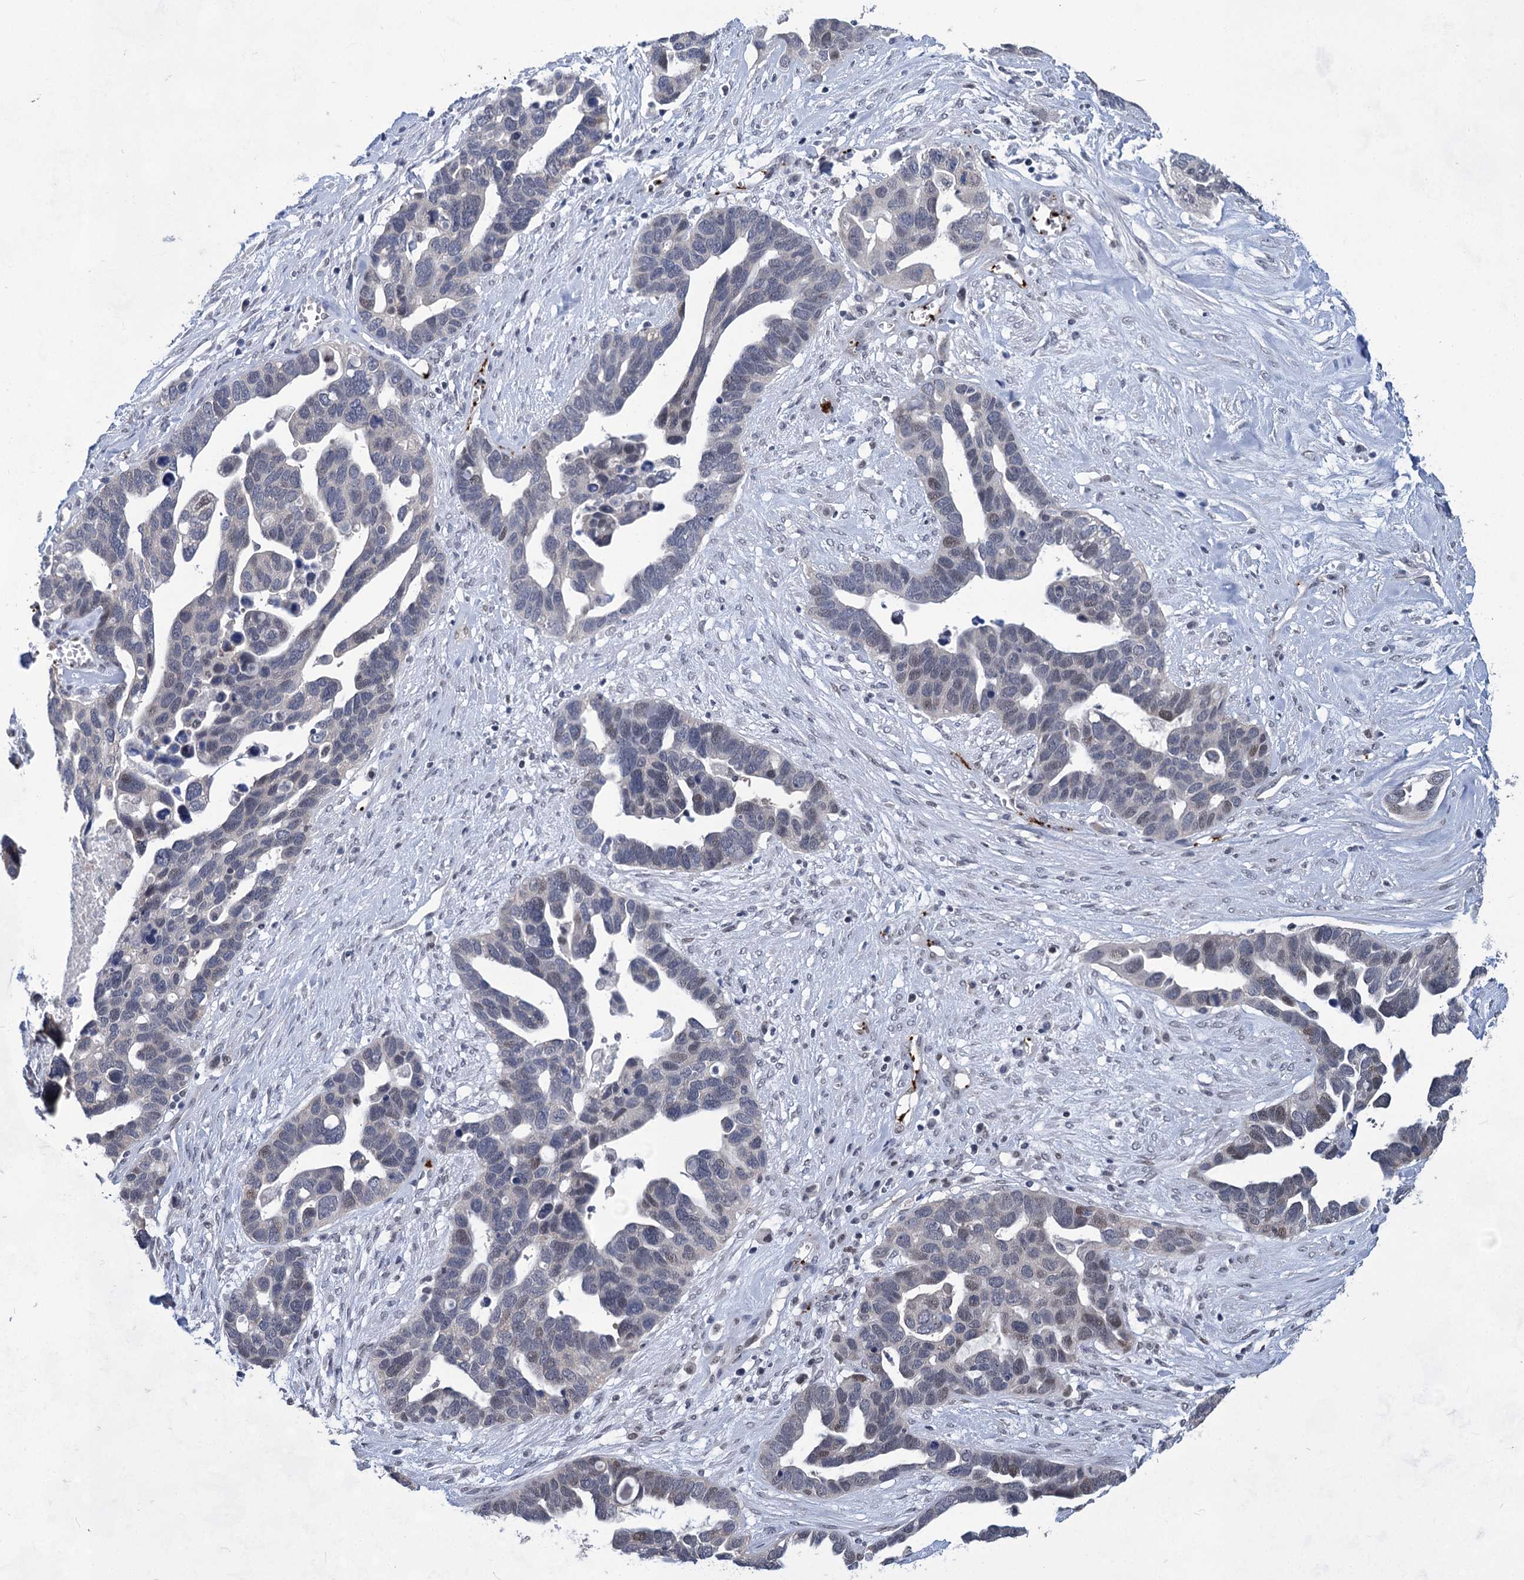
{"staining": {"intensity": "negative", "quantity": "none", "location": "none"}, "tissue": "ovarian cancer", "cell_type": "Tumor cells", "image_type": "cancer", "snomed": [{"axis": "morphology", "description": "Cystadenocarcinoma, serous, NOS"}, {"axis": "topography", "description": "Ovary"}], "caption": "This is an immunohistochemistry photomicrograph of serous cystadenocarcinoma (ovarian). There is no staining in tumor cells.", "gene": "MON2", "patient": {"sex": "female", "age": 54}}